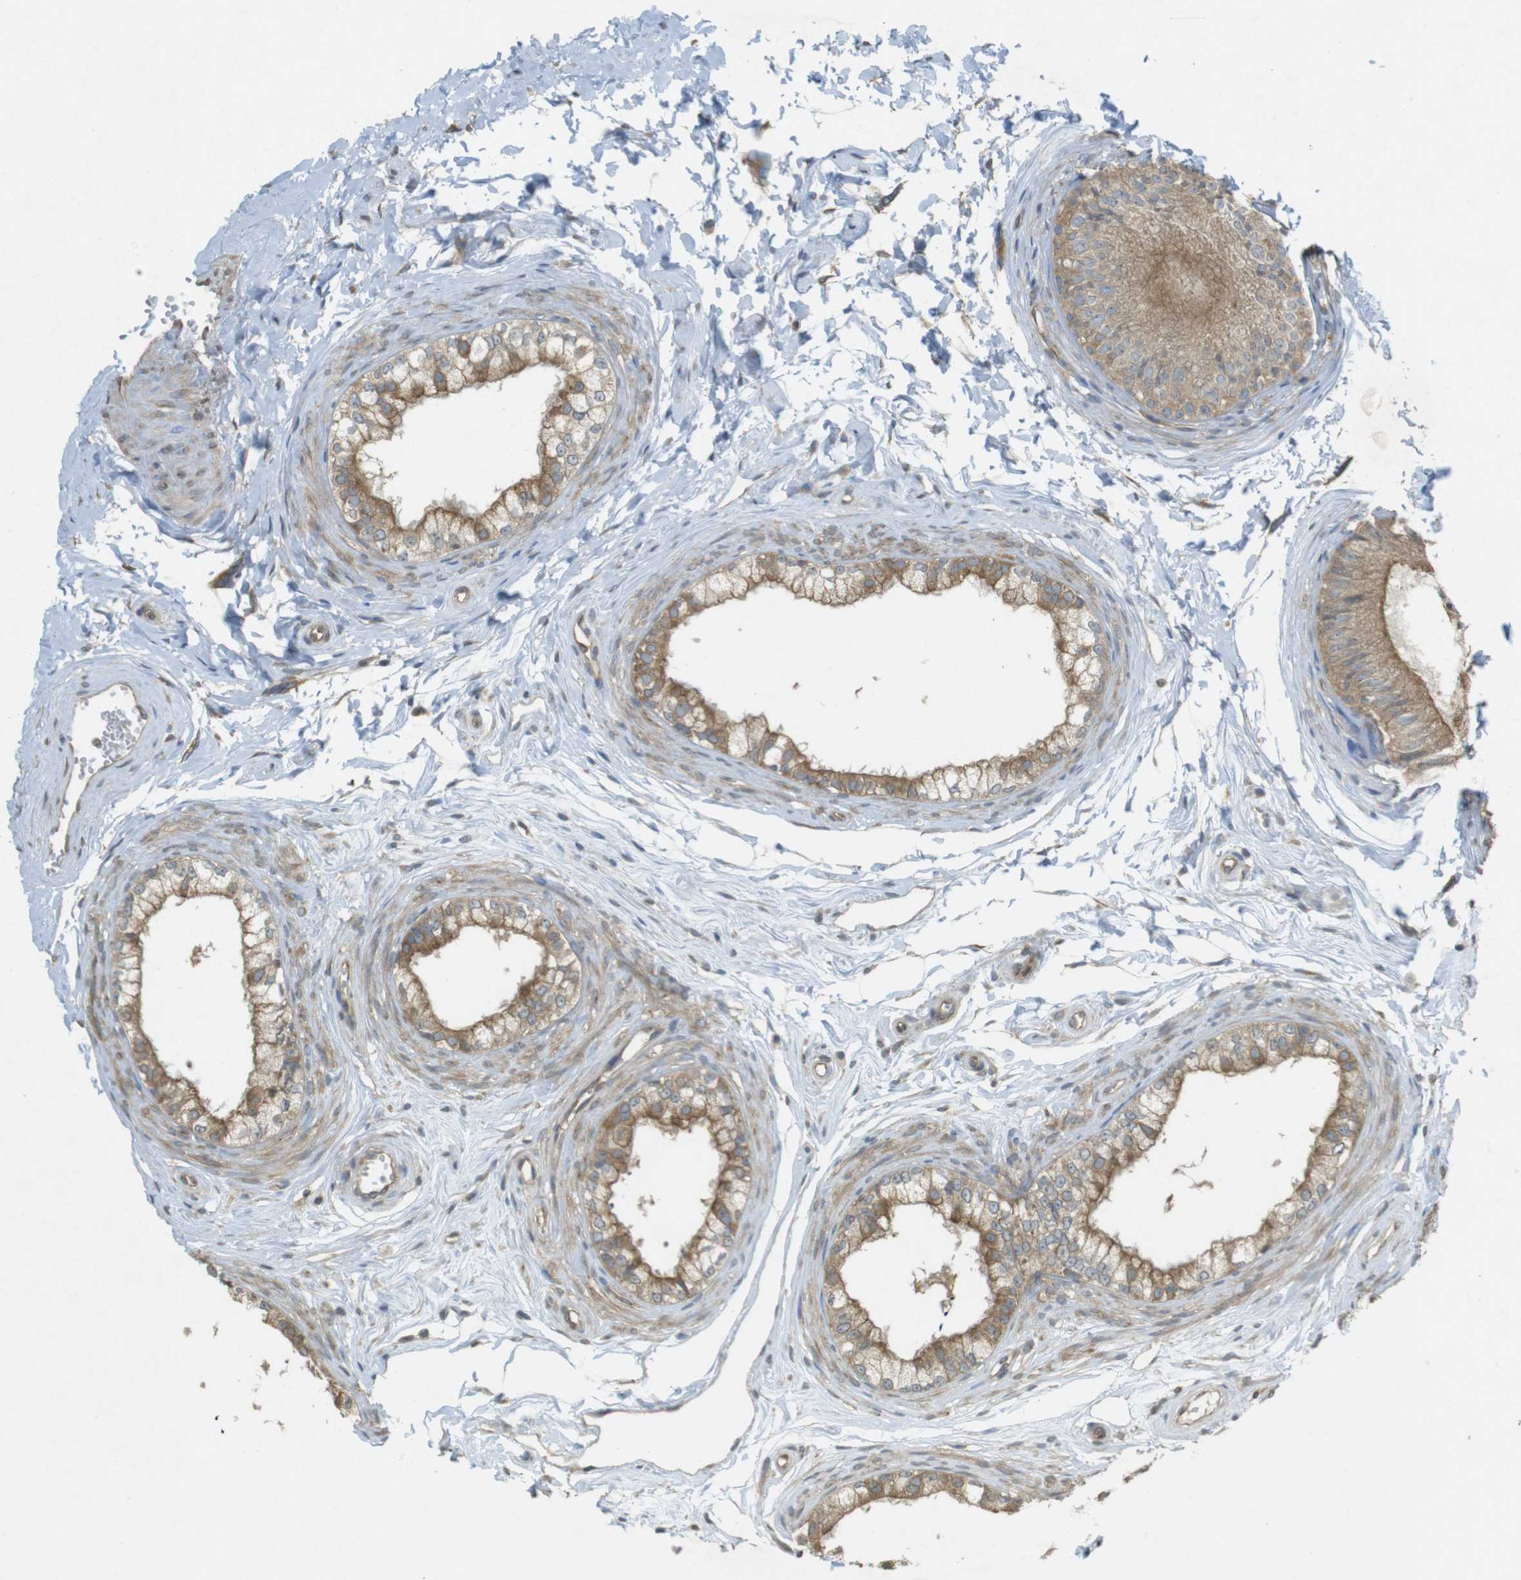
{"staining": {"intensity": "moderate", "quantity": ">75%", "location": "cytoplasmic/membranous"}, "tissue": "epididymis", "cell_type": "Glandular cells", "image_type": "normal", "snomed": [{"axis": "morphology", "description": "Normal tissue, NOS"}, {"axis": "topography", "description": "Epididymis"}], "caption": "Unremarkable epididymis shows moderate cytoplasmic/membranous positivity in about >75% of glandular cells.", "gene": "KIF5B", "patient": {"sex": "male", "age": 56}}